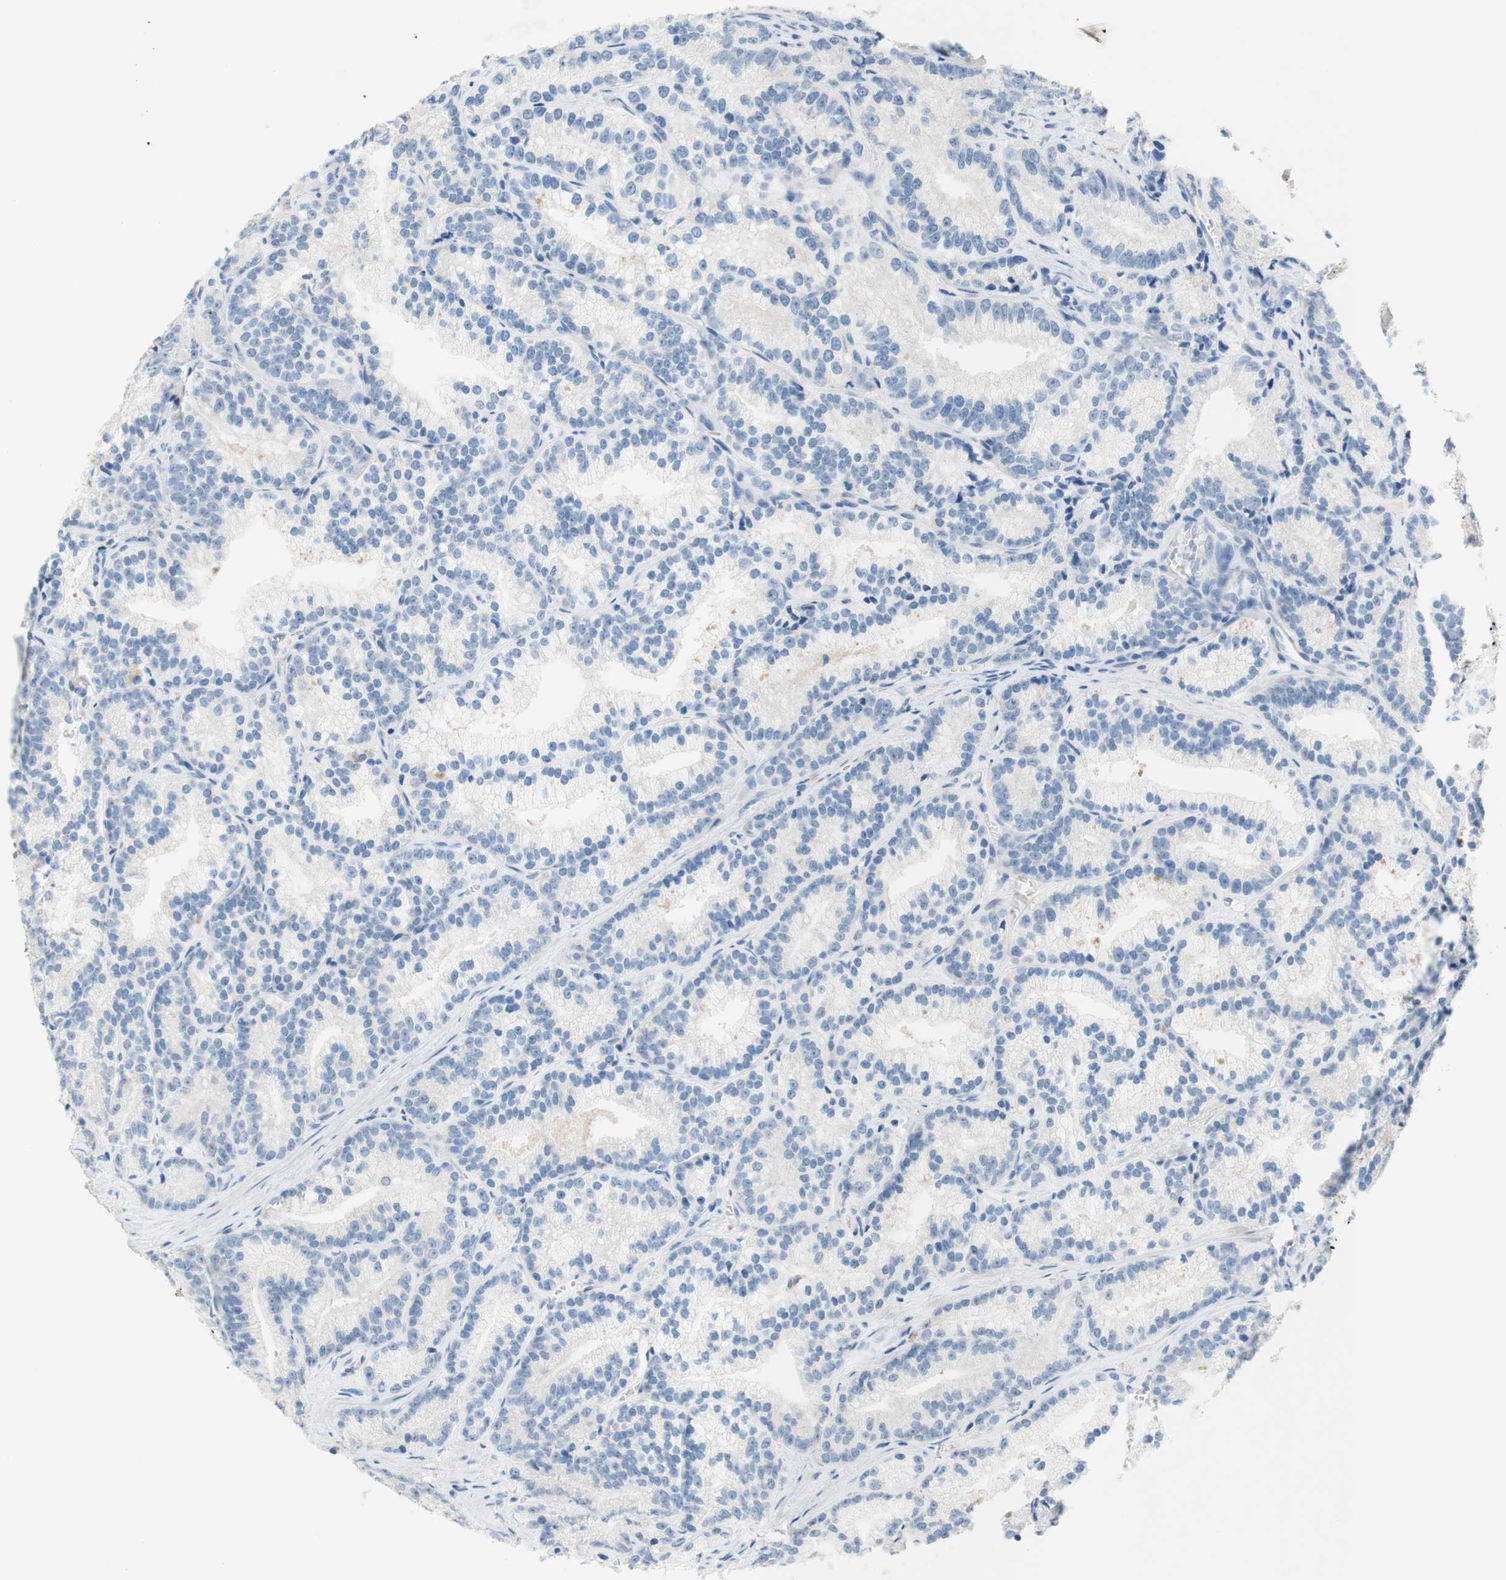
{"staining": {"intensity": "negative", "quantity": "none", "location": "none"}, "tissue": "prostate cancer", "cell_type": "Tumor cells", "image_type": "cancer", "snomed": [{"axis": "morphology", "description": "Adenocarcinoma, Low grade"}, {"axis": "topography", "description": "Prostate"}], "caption": "This is a photomicrograph of immunohistochemistry staining of prostate cancer, which shows no staining in tumor cells.", "gene": "POLR2J3", "patient": {"sex": "male", "age": 89}}